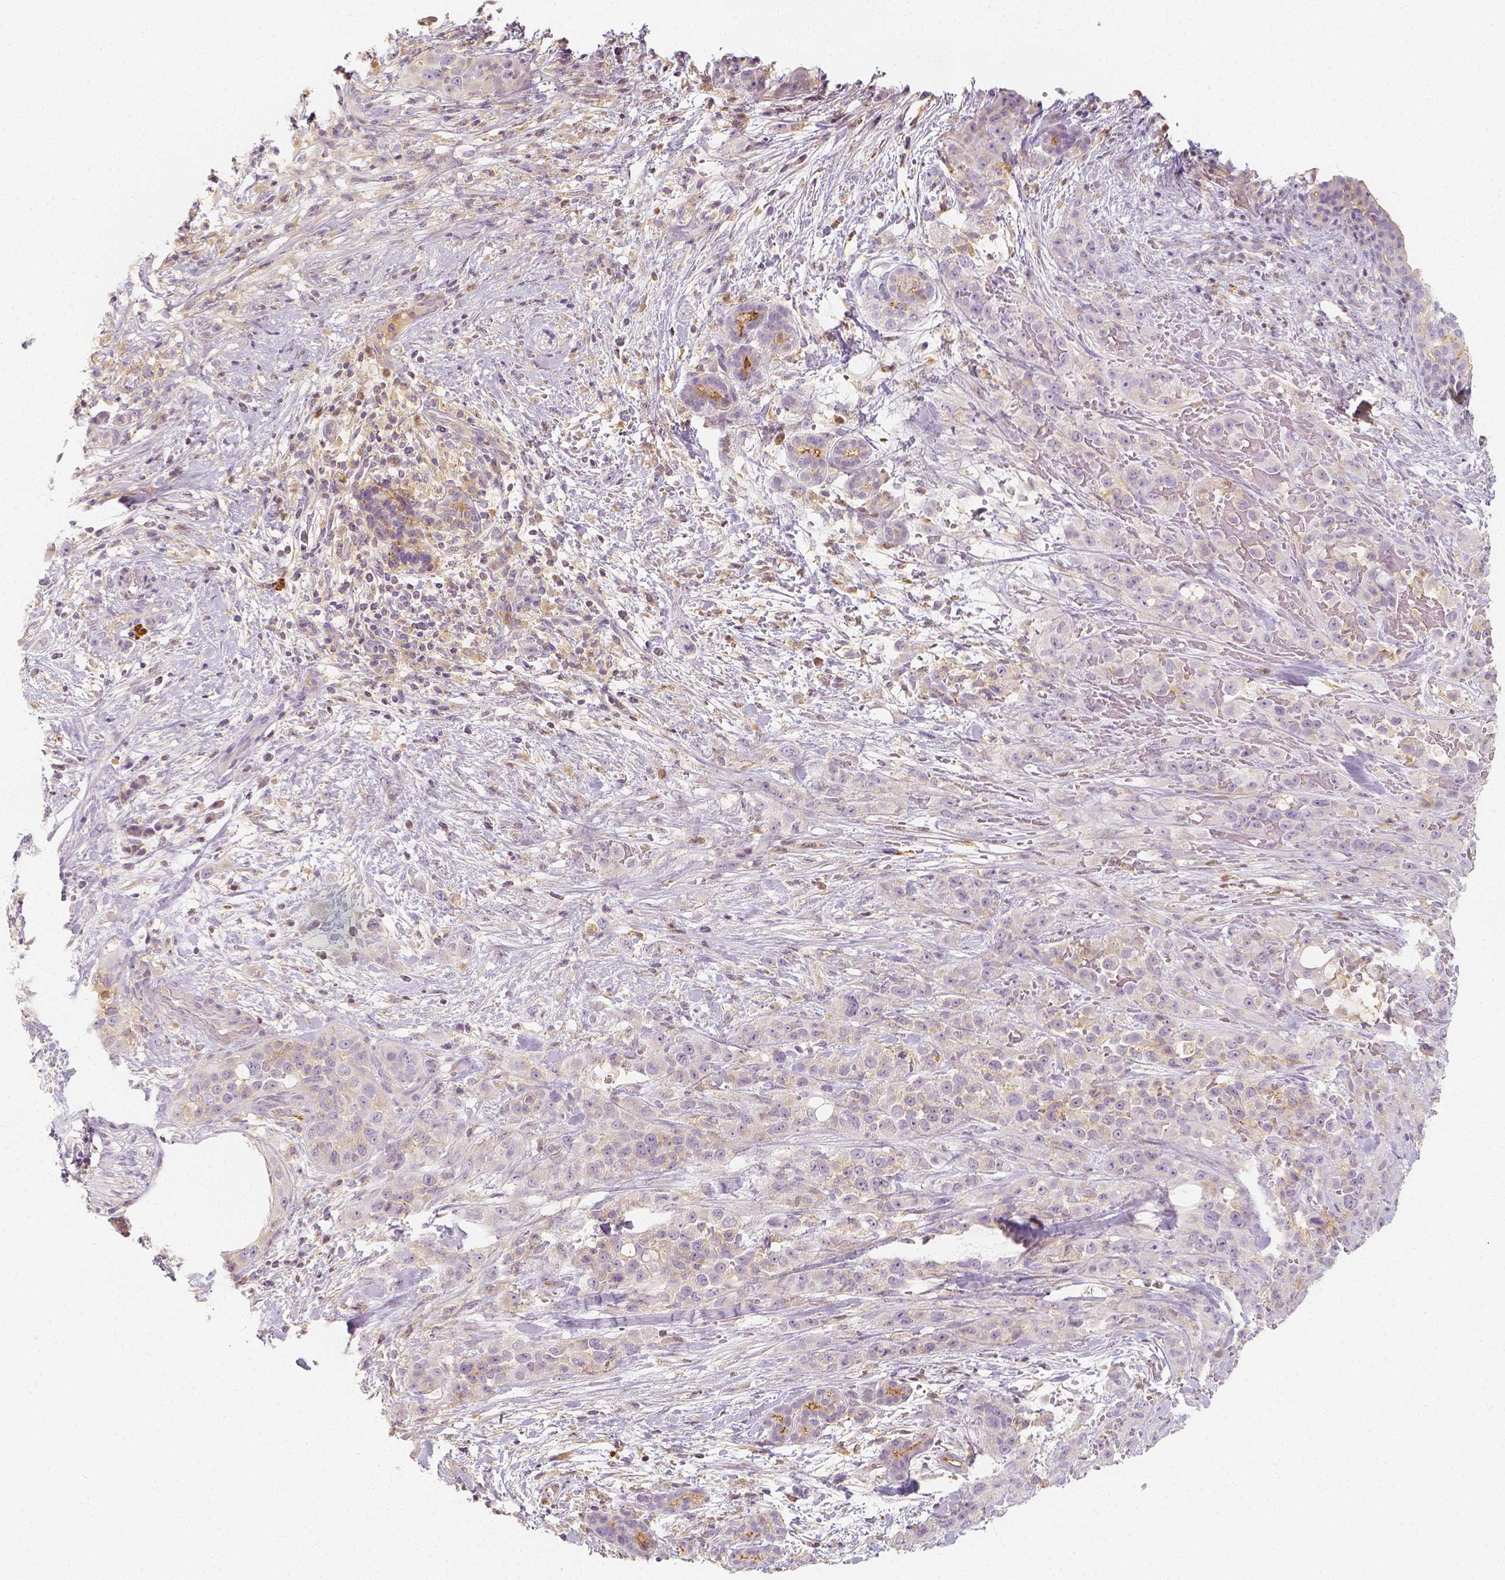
{"staining": {"intensity": "moderate", "quantity": "<25%", "location": "cytoplasmic/membranous"}, "tissue": "pancreatic cancer", "cell_type": "Tumor cells", "image_type": "cancer", "snomed": [{"axis": "morphology", "description": "Adenocarcinoma, NOS"}, {"axis": "topography", "description": "Pancreas"}], "caption": "Moderate cytoplasmic/membranous protein positivity is appreciated in approximately <25% of tumor cells in pancreatic adenocarcinoma.", "gene": "PTPRJ", "patient": {"sex": "male", "age": 44}}